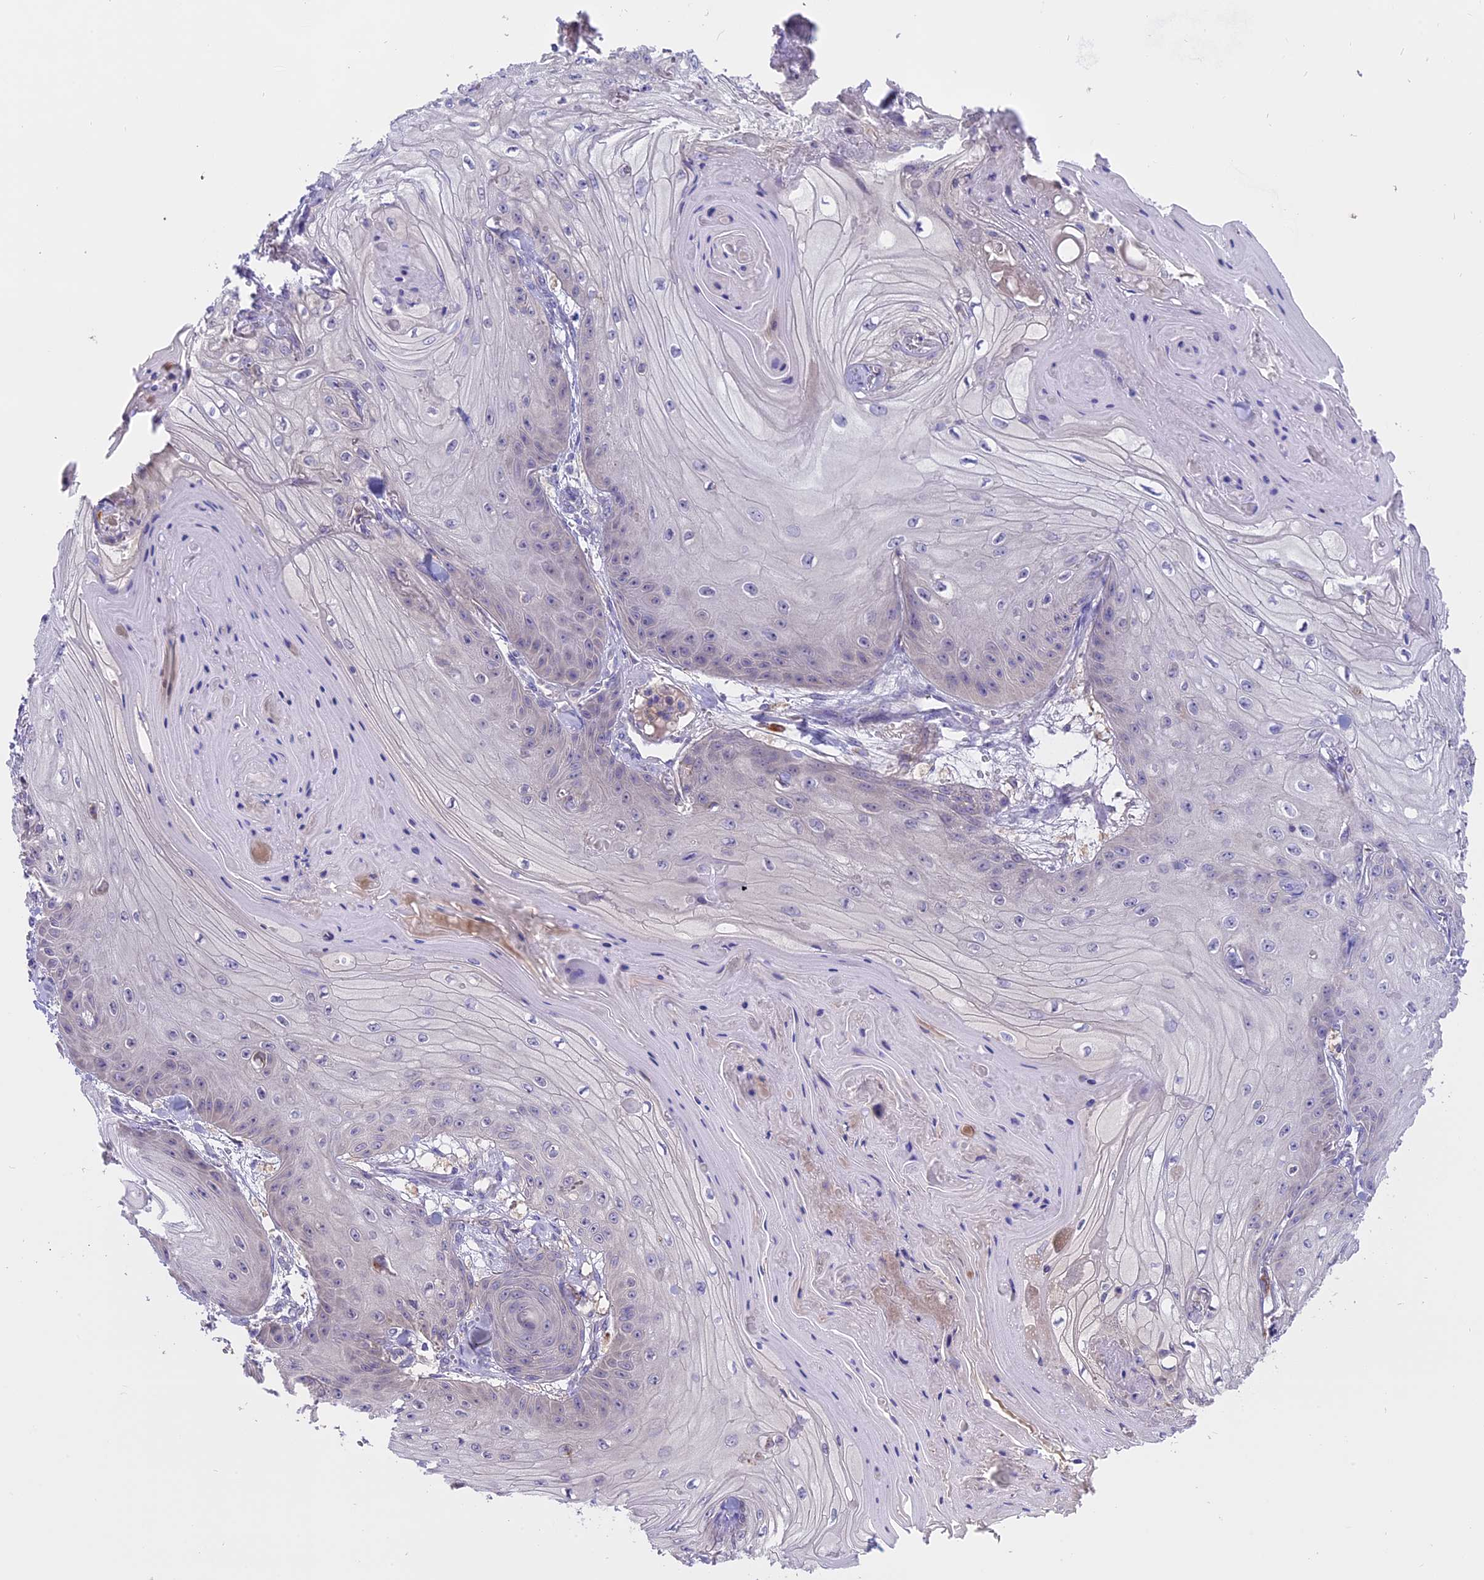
{"staining": {"intensity": "negative", "quantity": "none", "location": "none"}, "tissue": "skin cancer", "cell_type": "Tumor cells", "image_type": "cancer", "snomed": [{"axis": "morphology", "description": "Squamous cell carcinoma, NOS"}, {"axis": "topography", "description": "Skin"}], "caption": "Tumor cells show no significant positivity in skin cancer. (Brightfield microscopy of DAB immunohistochemistry (IHC) at high magnification).", "gene": "LYPD6", "patient": {"sex": "male", "age": 74}}